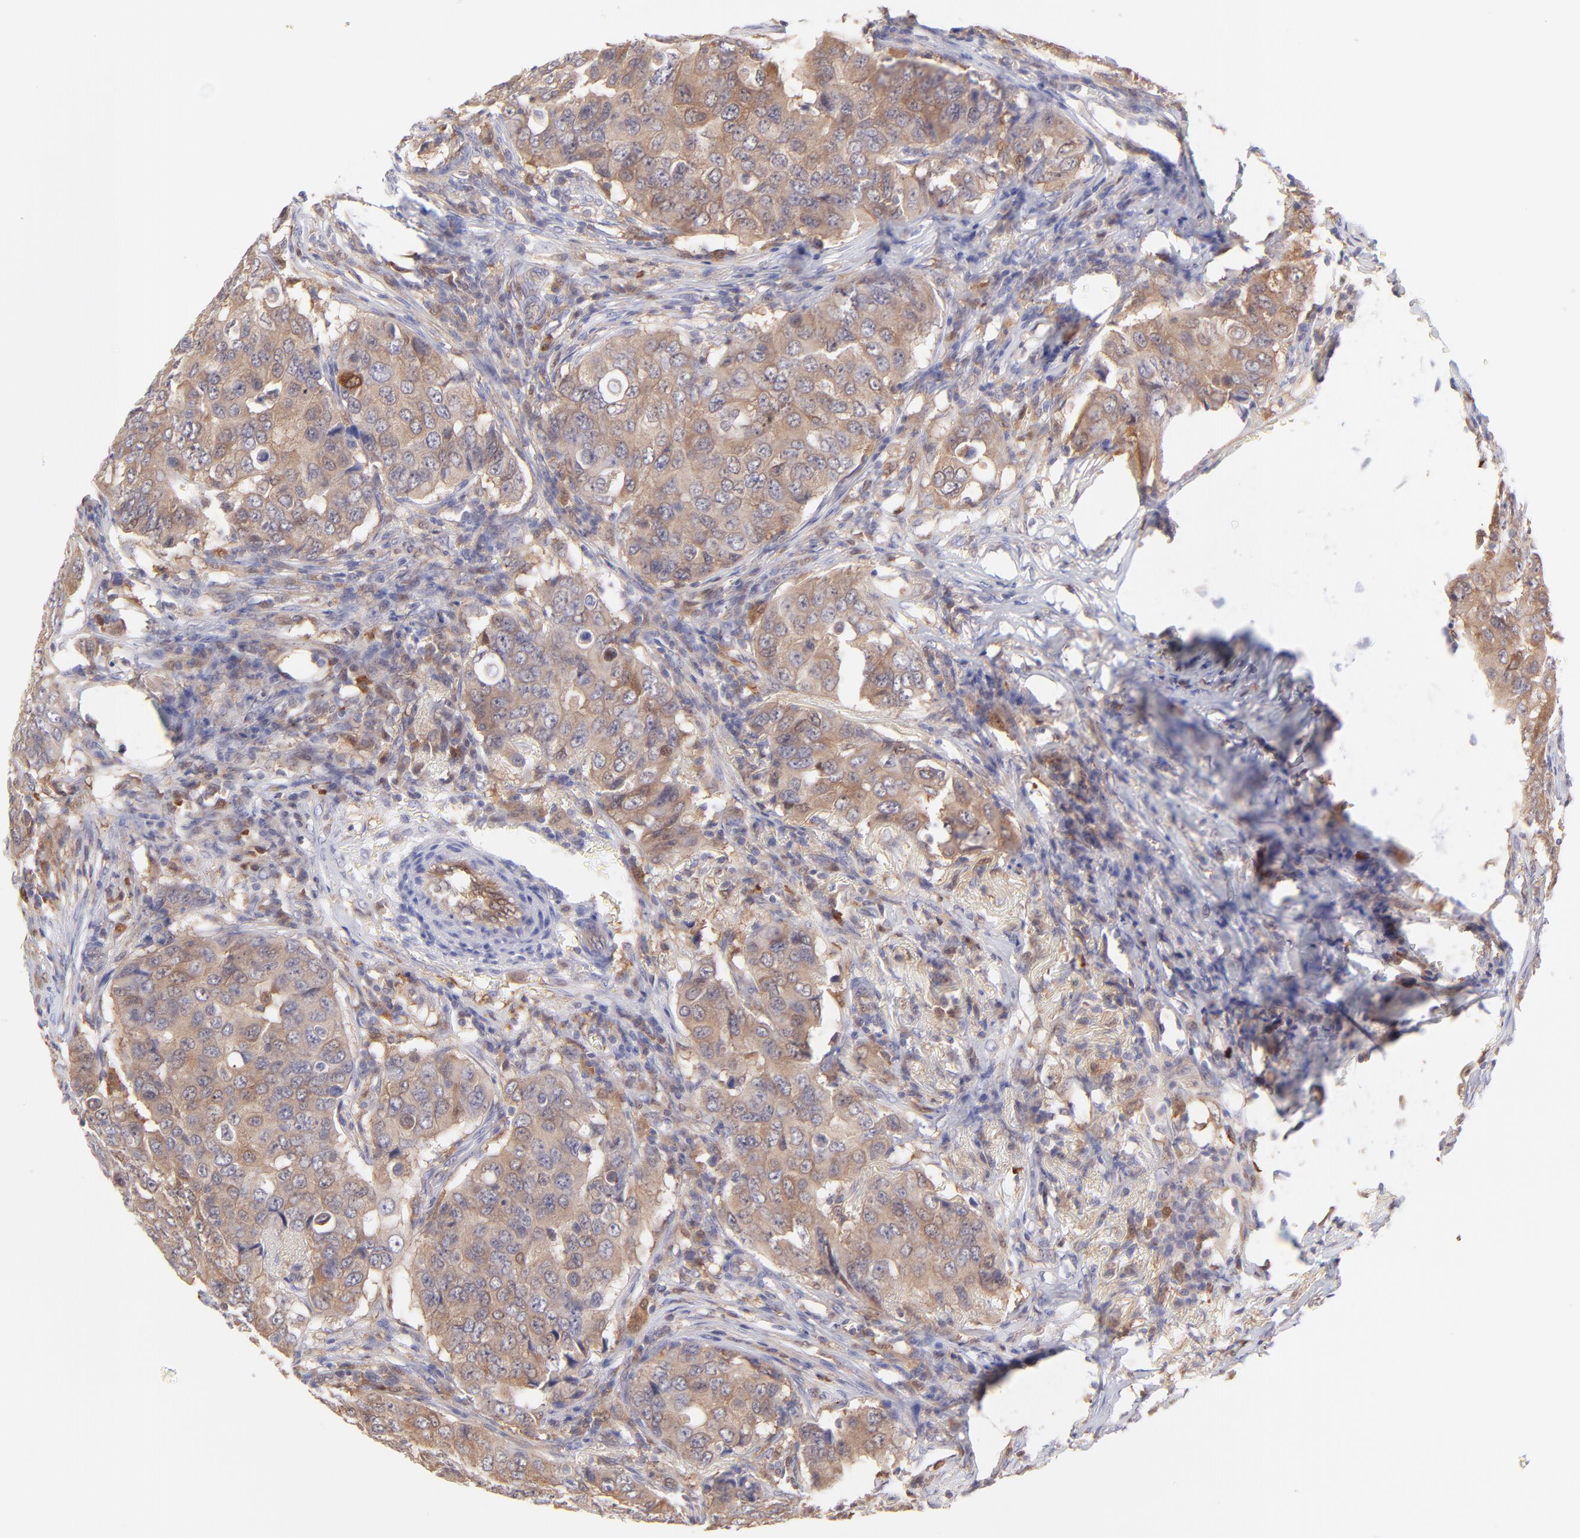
{"staining": {"intensity": "moderate", "quantity": ">75%", "location": "cytoplasmic/membranous"}, "tissue": "breast cancer", "cell_type": "Tumor cells", "image_type": "cancer", "snomed": [{"axis": "morphology", "description": "Duct carcinoma"}, {"axis": "topography", "description": "Breast"}], "caption": "Breast cancer stained for a protein displays moderate cytoplasmic/membranous positivity in tumor cells. The staining was performed using DAB to visualize the protein expression in brown, while the nuclei were stained in blue with hematoxylin (Magnification: 20x).", "gene": "HYAL1", "patient": {"sex": "female", "age": 54}}